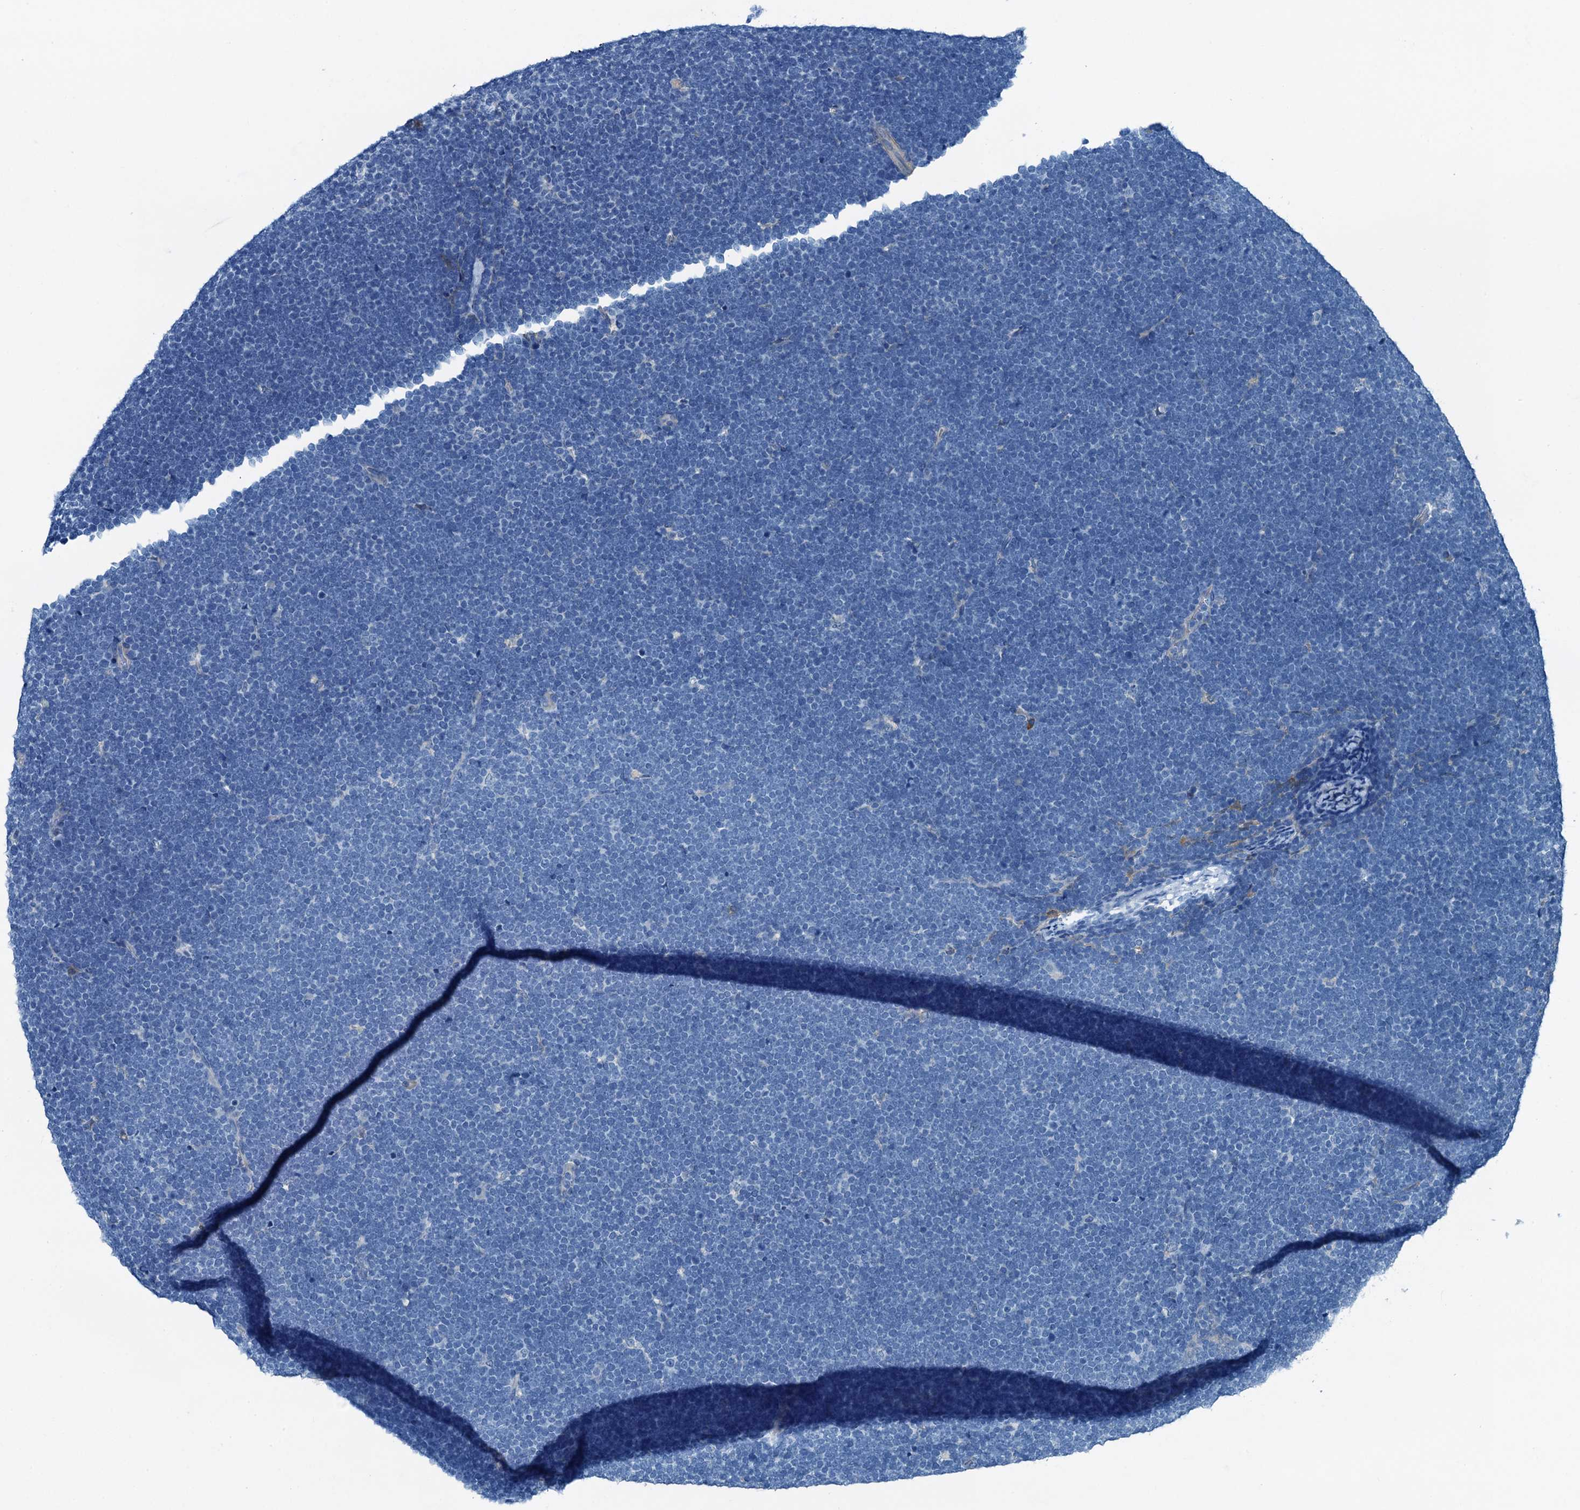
{"staining": {"intensity": "negative", "quantity": "none", "location": "none"}, "tissue": "lymphoma", "cell_type": "Tumor cells", "image_type": "cancer", "snomed": [{"axis": "morphology", "description": "Malignant lymphoma, non-Hodgkin's type, High grade"}, {"axis": "topography", "description": "Lymph node"}], "caption": "Immunohistochemistry histopathology image of human lymphoma stained for a protein (brown), which displays no staining in tumor cells.", "gene": "RAB3IL1", "patient": {"sex": "male", "age": 13}}